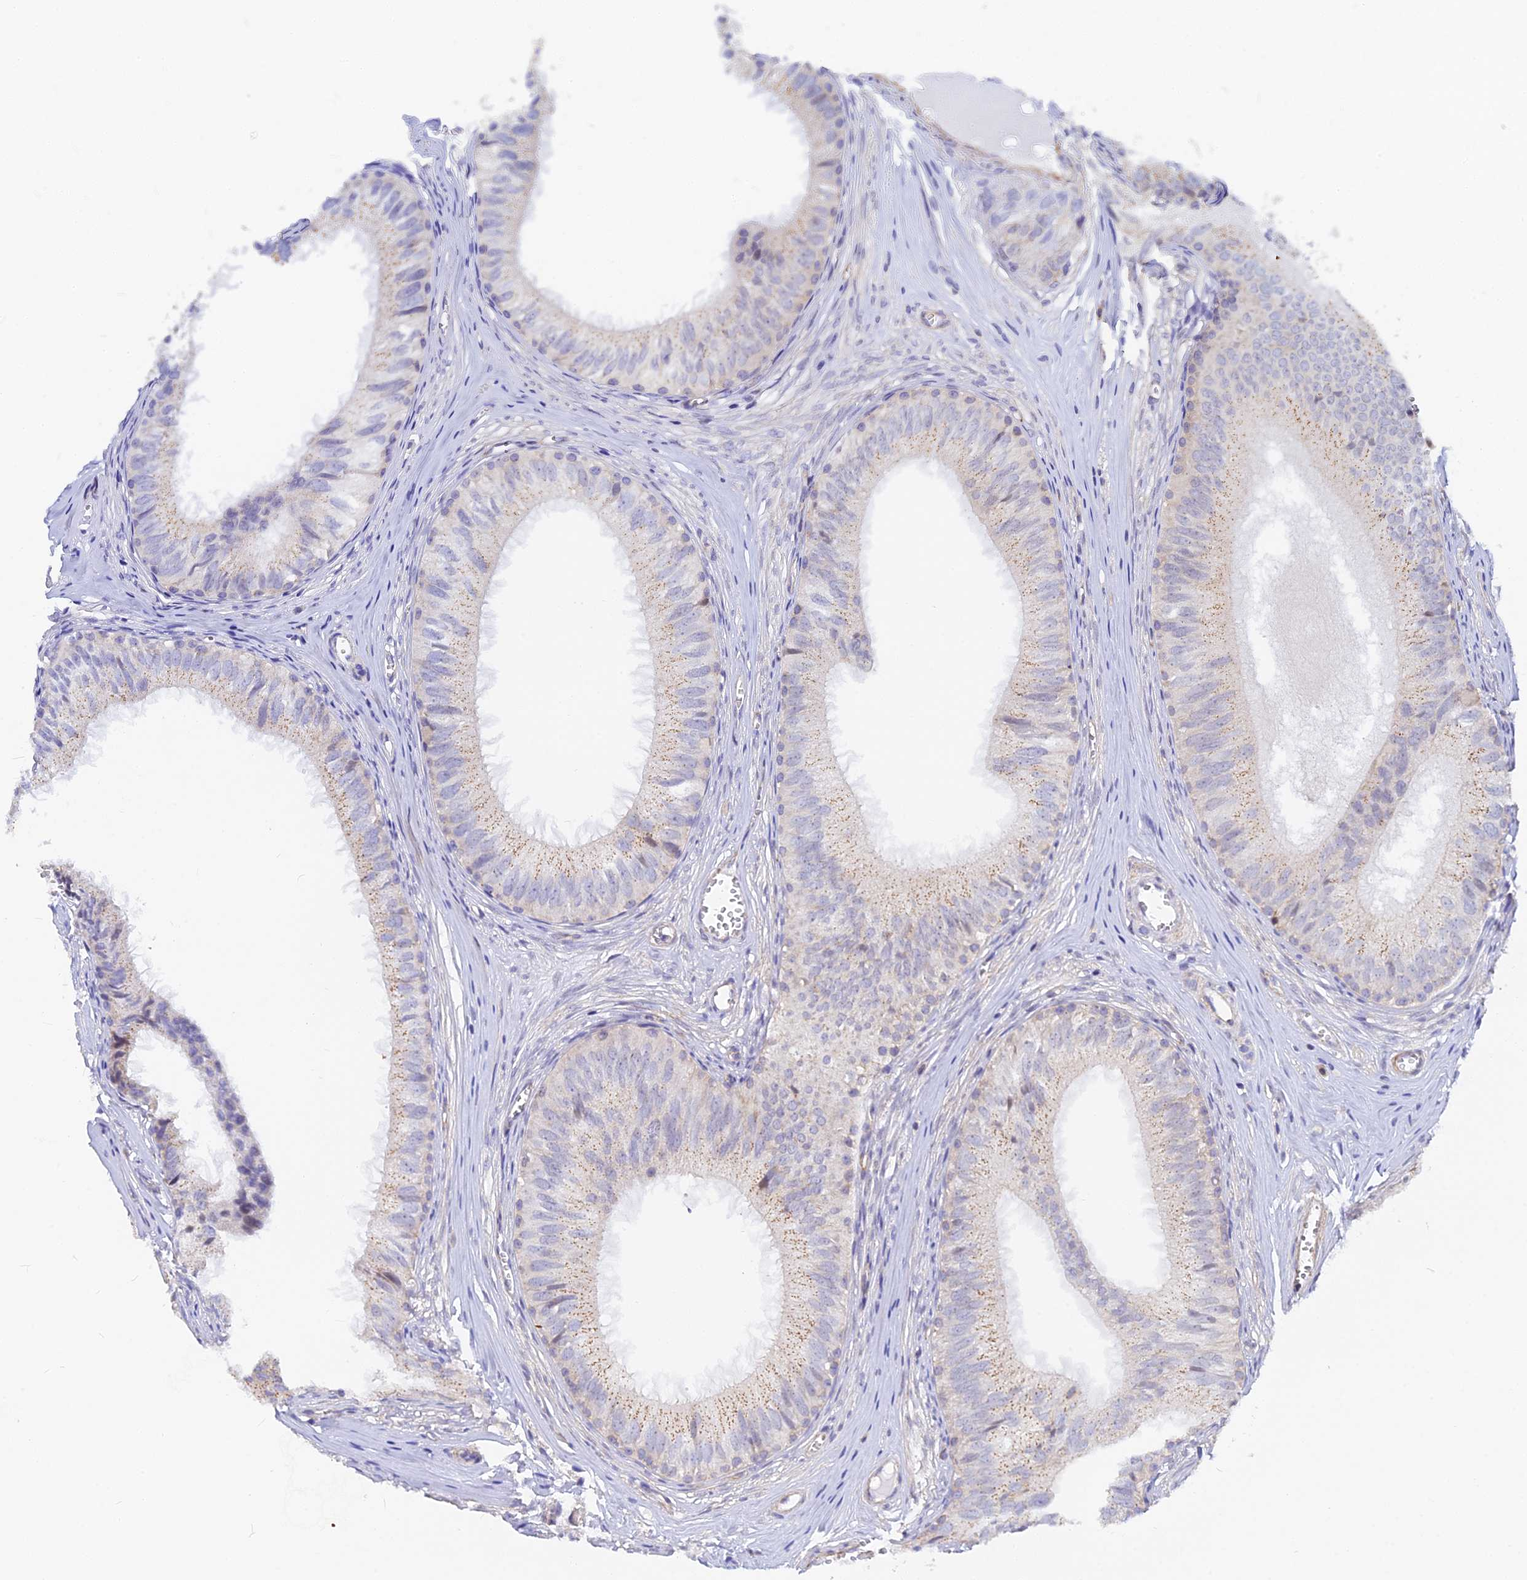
{"staining": {"intensity": "weak", "quantity": "<25%", "location": "cytoplasmic/membranous,nuclear"}, "tissue": "epididymis", "cell_type": "Glandular cells", "image_type": "normal", "snomed": [{"axis": "morphology", "description": "Normal tissue, NOS"}, {"axis": "topography", "description": "Epididymis"}], "caption": "Immunohistochemistry of benign human epididymis shows no expression in glandular cells. (IHC, brightfield microscopy, high magnification).", "gene": "VSTM2L", "patient": {"sex": "male", "age": 36}}